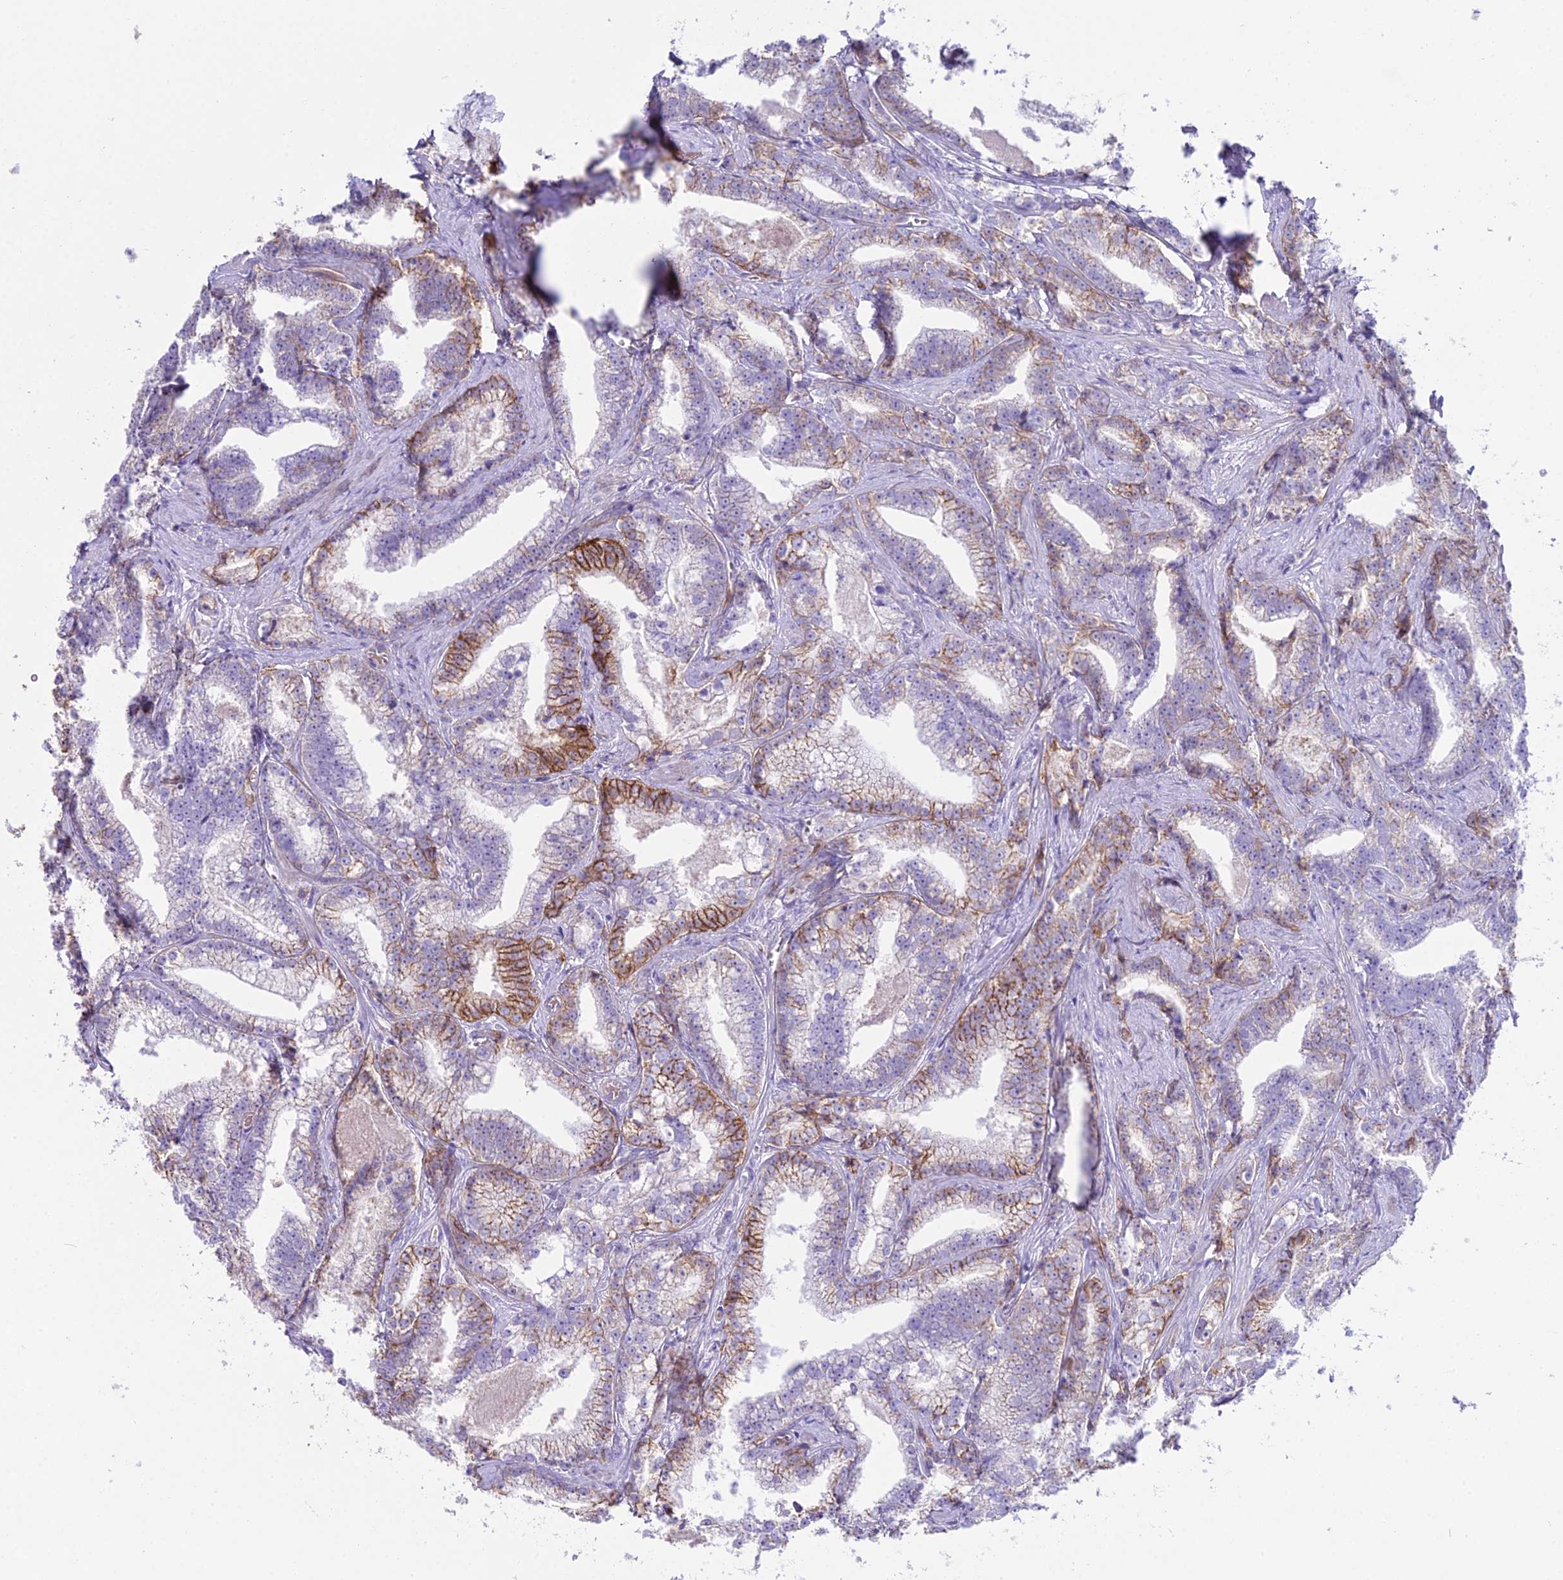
{"staining": {"intensity": "strong", "quantity": "25%-75%", "location": "cytoplasmic/membranous"}, "tissue": "prostate cancer", "cell_type": "Tumor cells", "image_type": "cancer", "snomed": [{"axis": "morphology", "description": "Adenocarcinoma, High grade"}, {"axis": "topography", "description": "Prostate and seminal vesicle, NOS"}], "caption": "Immunohistochemical staining of human prostate cancer (adenocarcinoma (high-grade)) displays strong cytoplasmic/membranous protein expression in about 25%-75% of tumor cells. (IHC, brightfield microscopy, high magnification).", "gene": "OR1Q1", "patient": {"sex": "male", "age": 67}}